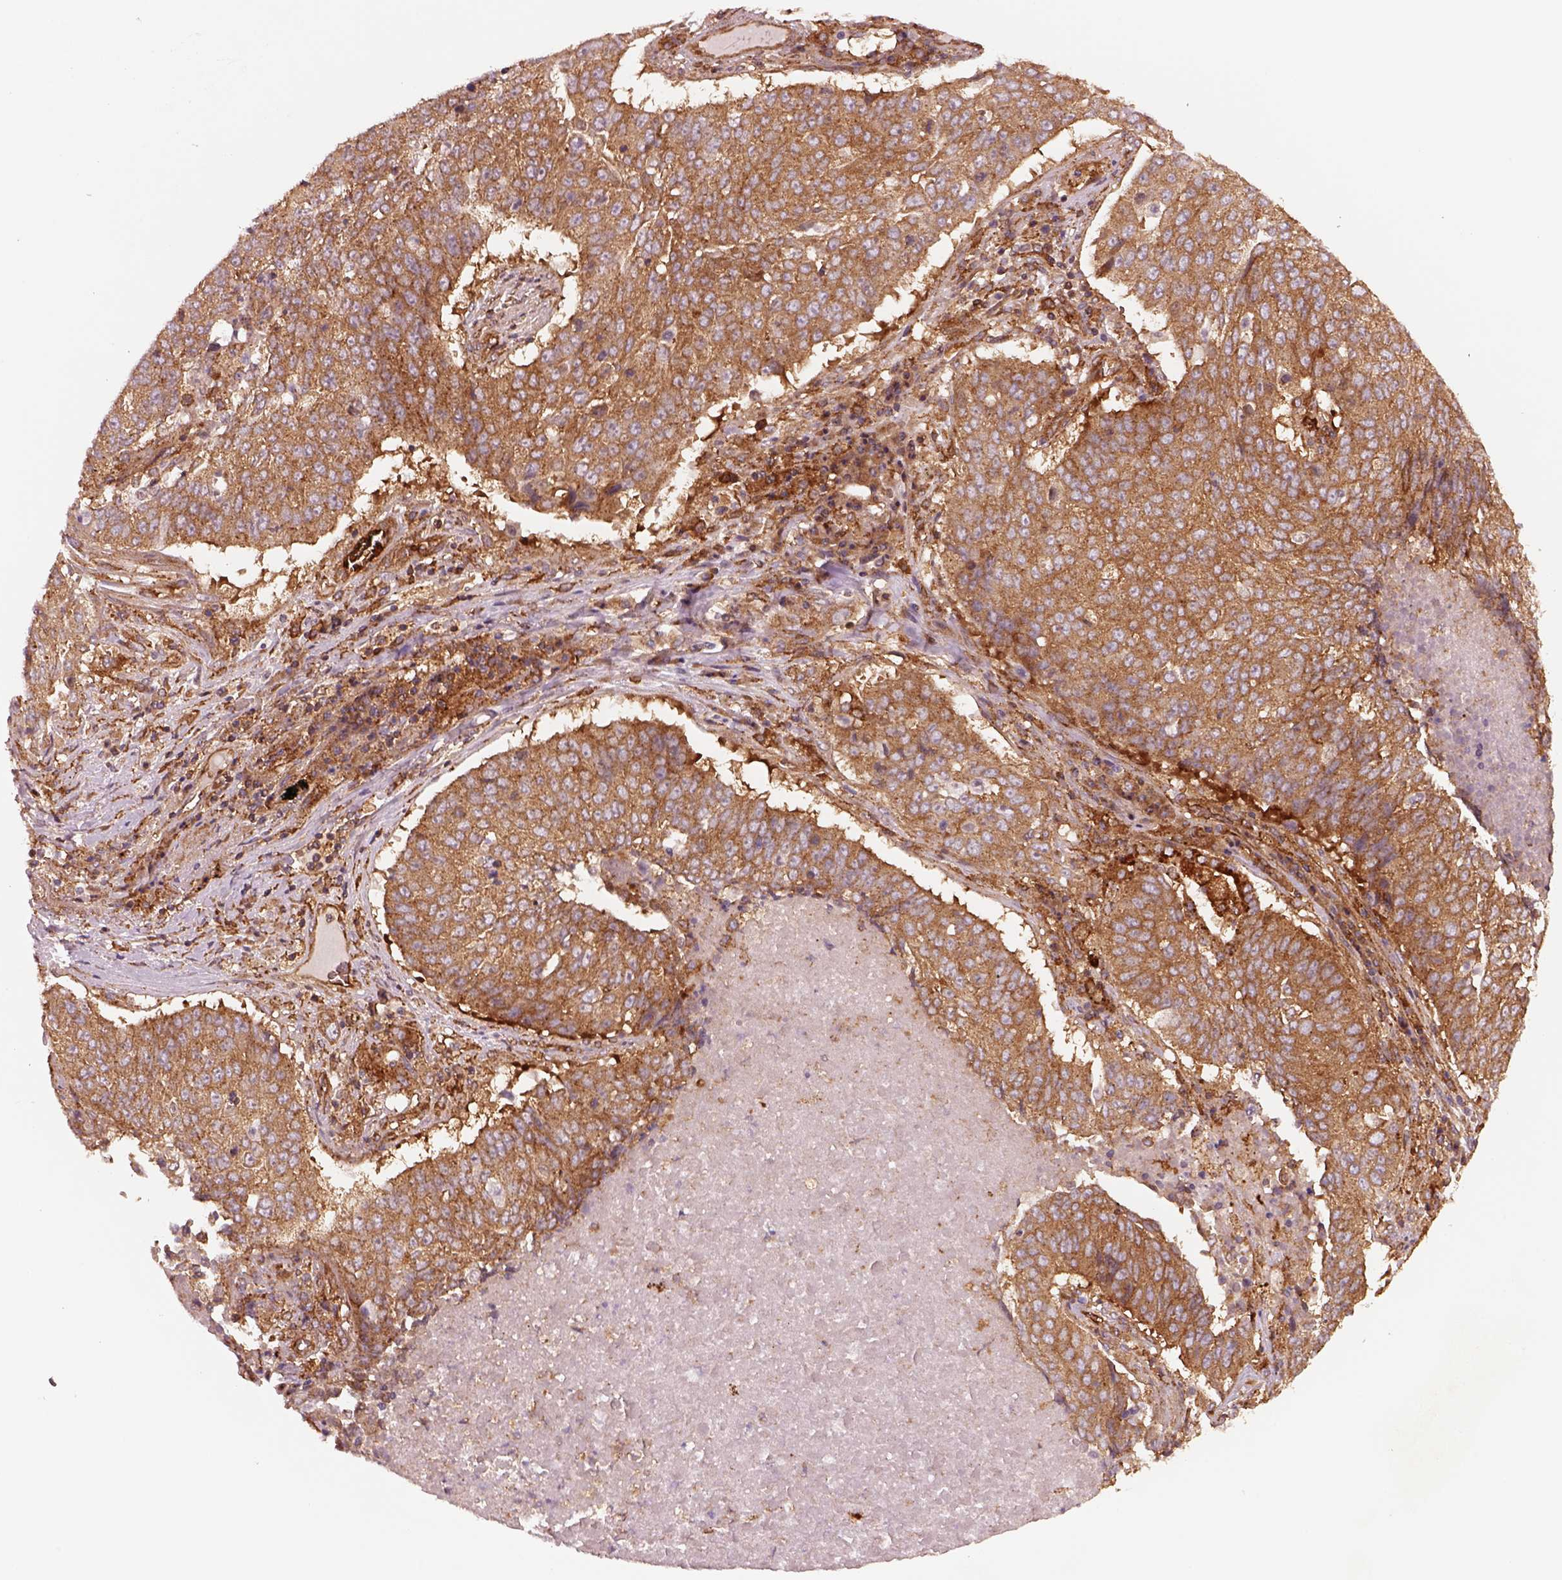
{"staining": {"intensity": "moderate", "quantity": ">75%", "location": "cytoplasmic/membranous"}, "tissue": "lung cancer", "cell_type": "Tumor cells", "image_type": "cancer", "snomed": [{"axis": "morphology", "description": "Normal tissue, NOS"}, {"axis": "morphology", "description": "Squamous cell carcinoma, NOS"}, {"axis": "topography", "description": "Bronchus"}, {"axis": "topography", "description": "Lung"}], "caption": "Protein positivity by immunohistochemistry shows moderate cytoplasmic/membranous staining in about >75% of tumor cells in squamous cell carcinoma (lung).", "gene": "WASHC2A", "patient": {"sex": "male", "age": 64}}